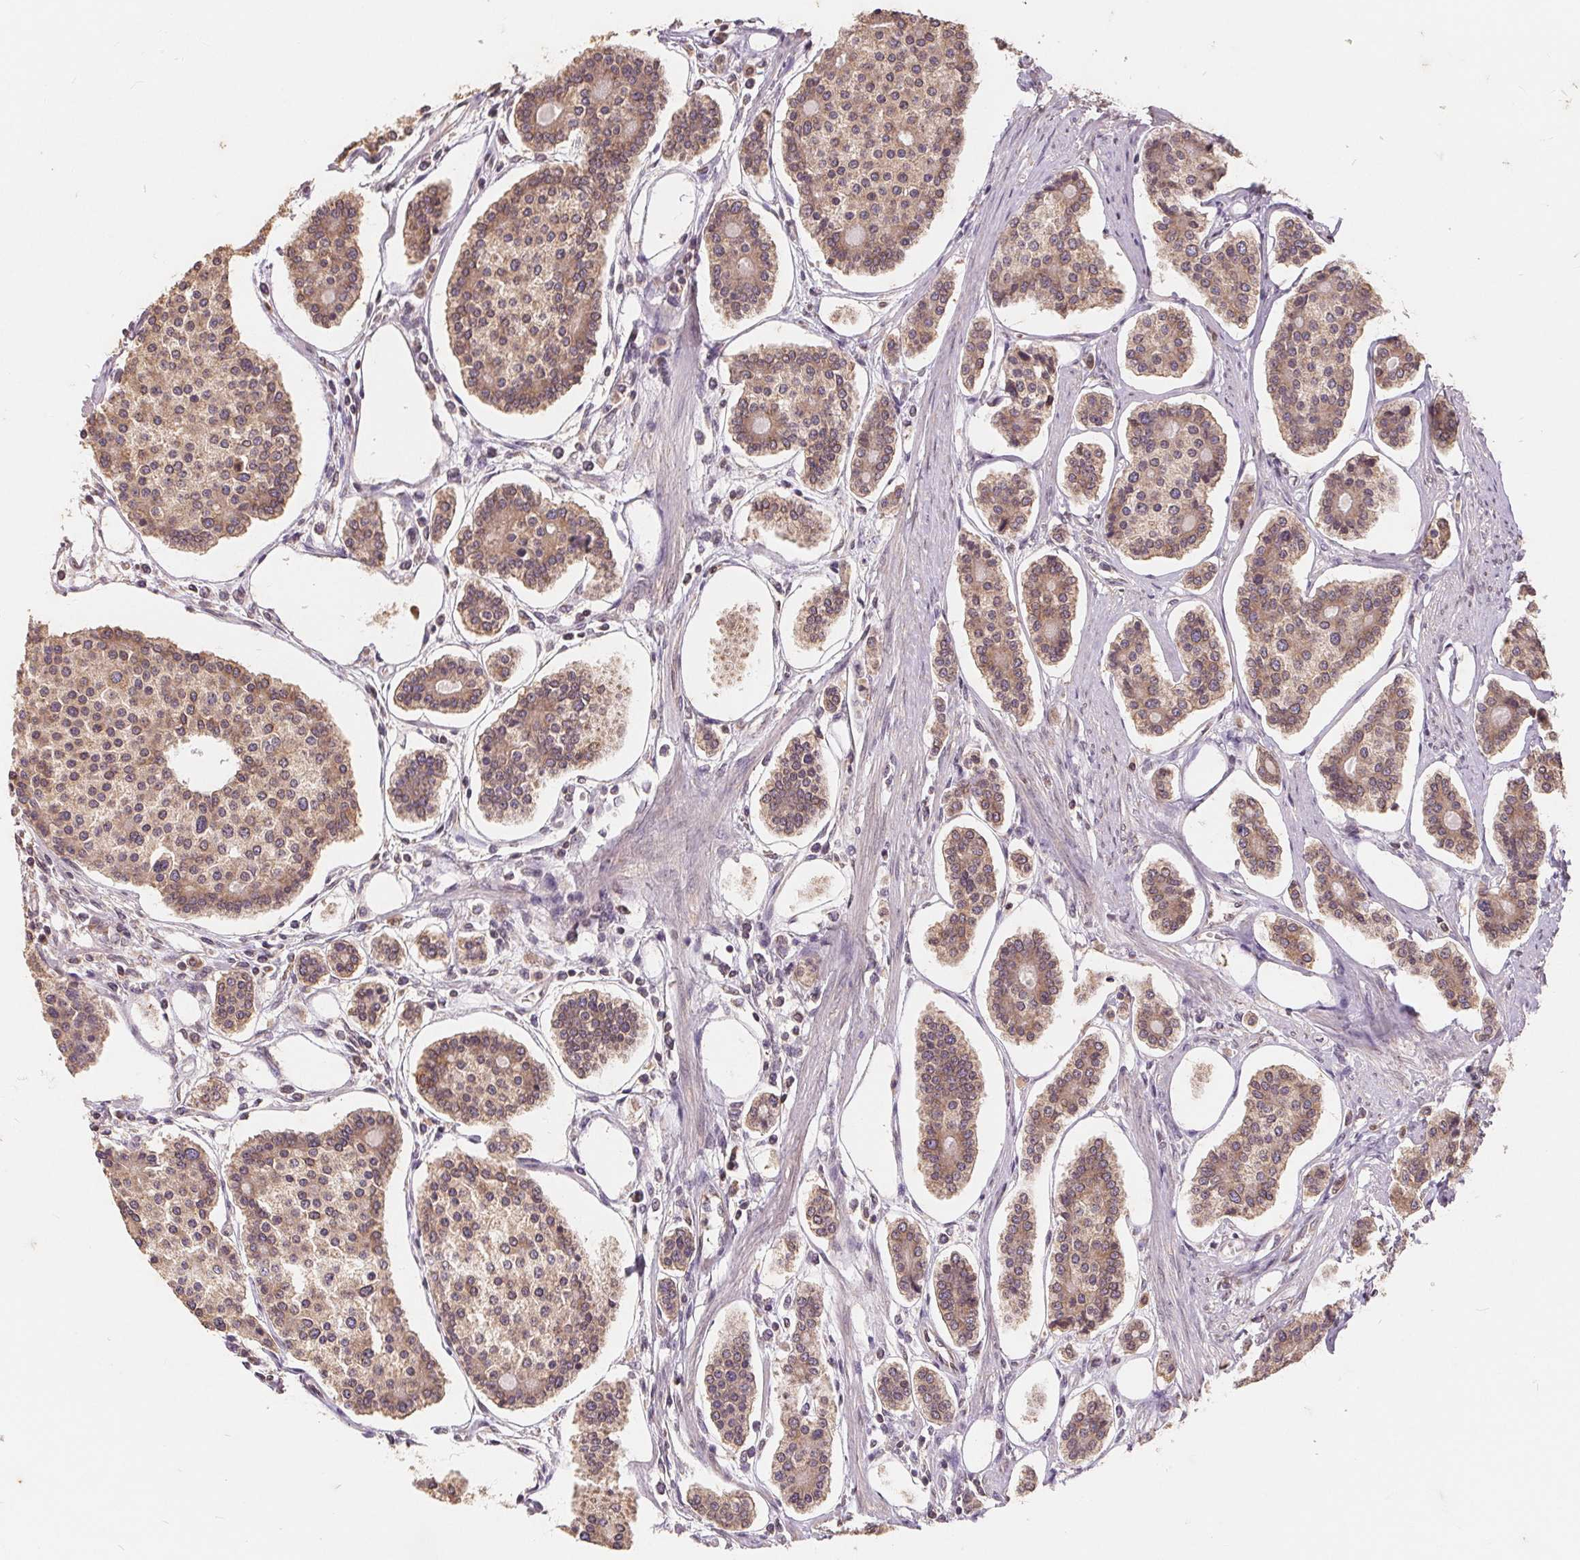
{"staining": {"intensity": "moderate", "quantity": ">75%", "location": "cytoplasmic/membranous"}, "tissue": "carcinoid", "cell_type": "Tumor cells", "image_type": "cancer", "snomed": [{"axis": "morphology", "description": "Carcinoid, malignant, NOS"}, {"axis": "topography", "description": "Small intestine"}], "caption": "The image shows staining of carcinoid (malignant), revealing moderate cytoplasmic/membranous protein positivity (brown color) within tumor cells.", "gene": "CDIPT", "patient": {"sex": "female", "age": 65}}